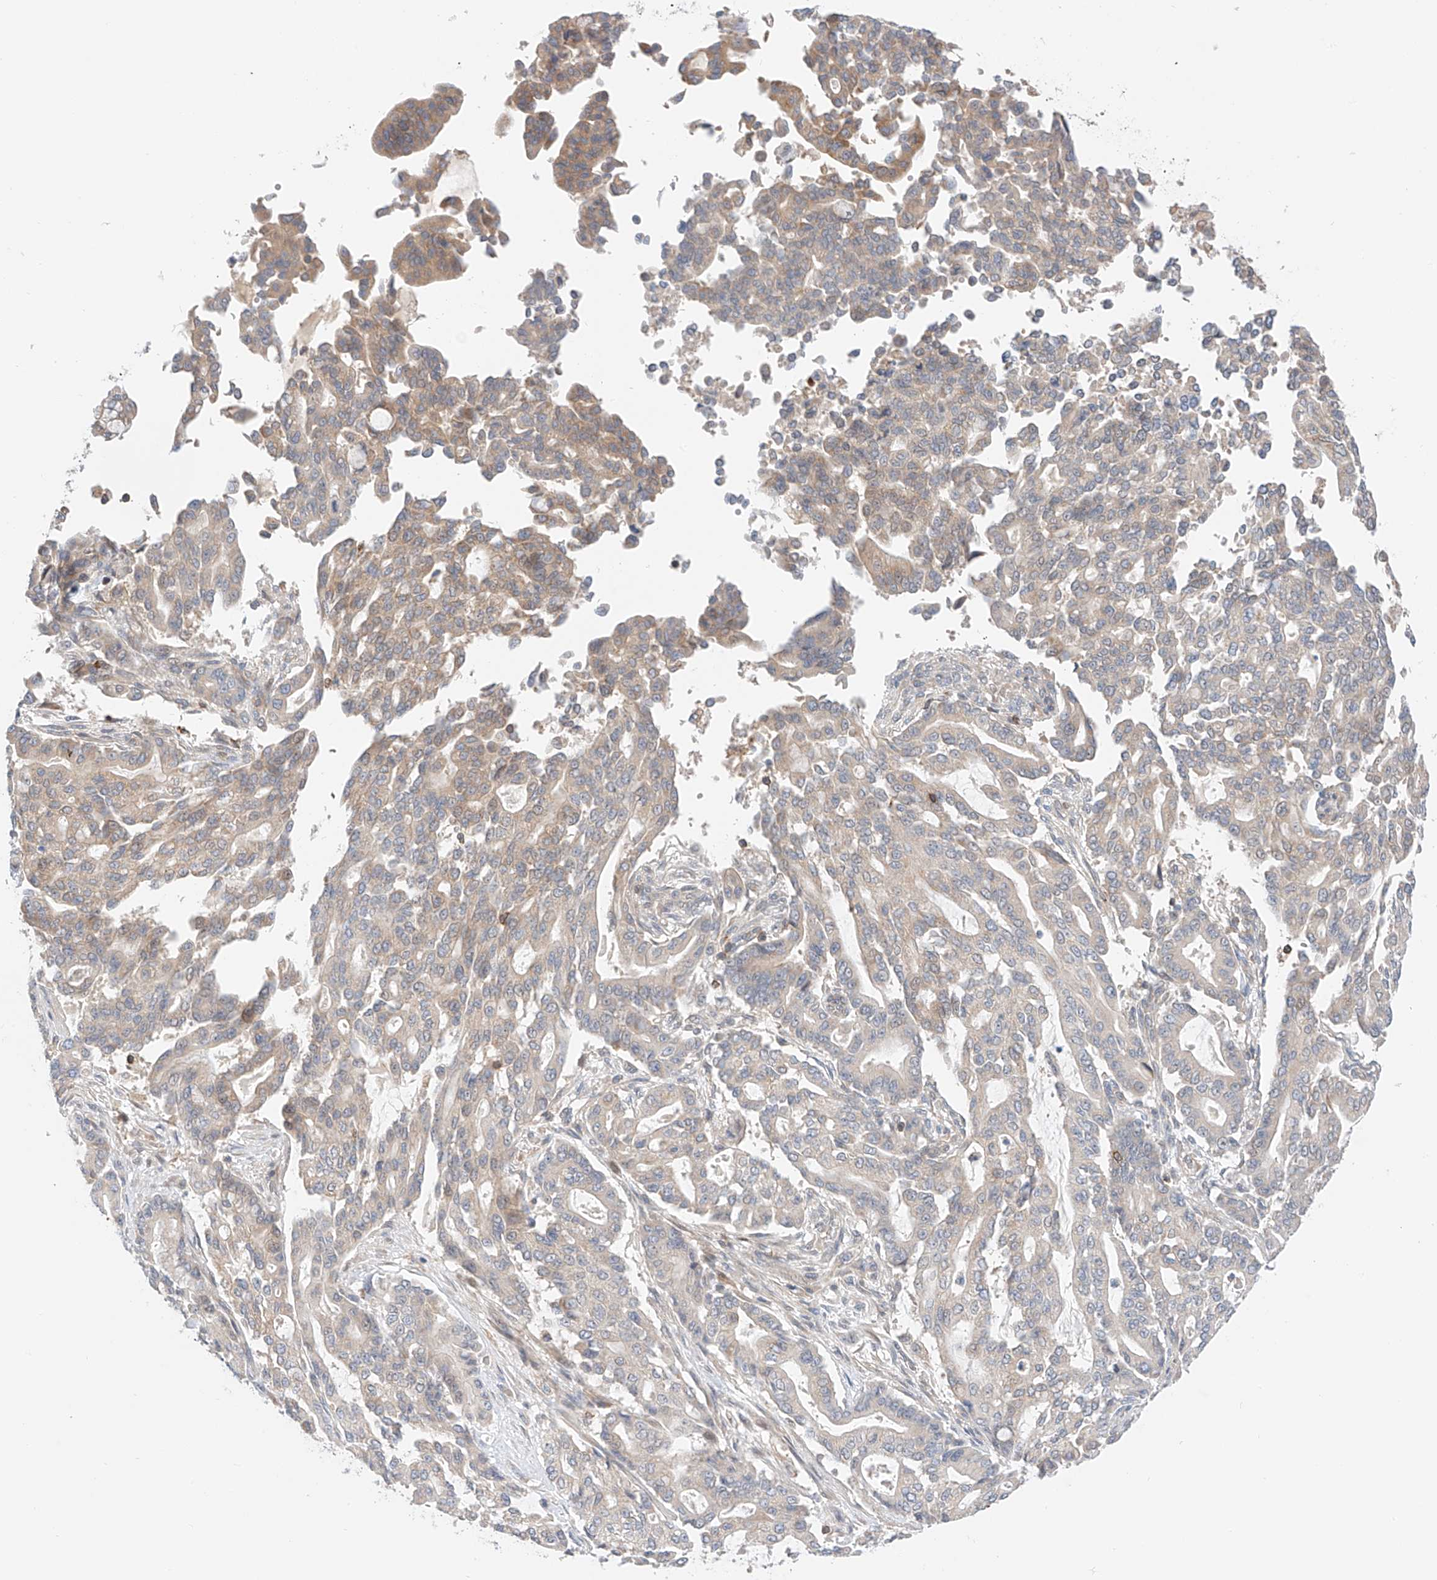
{"staining": {"intensity": "weak", "quantity": "<25%", "location": "cytoplasmic/membranous"}, "tissue": "pancreatic cancer", "cell_type": "Tumor cells", "image_type": "cancer", "snomed": [{"axis": "morphology", "description": "Adenocarcinoma, NOS"}, {"axis": "topography", "description": "Pancreas"}], "caption": "Pancreatic adenocarcinoma was stained to show a protein in brown. There is no significant positivity in tumor cells.", "gene": "MFN2", "patient": {"sex": "male", "age": 63}}